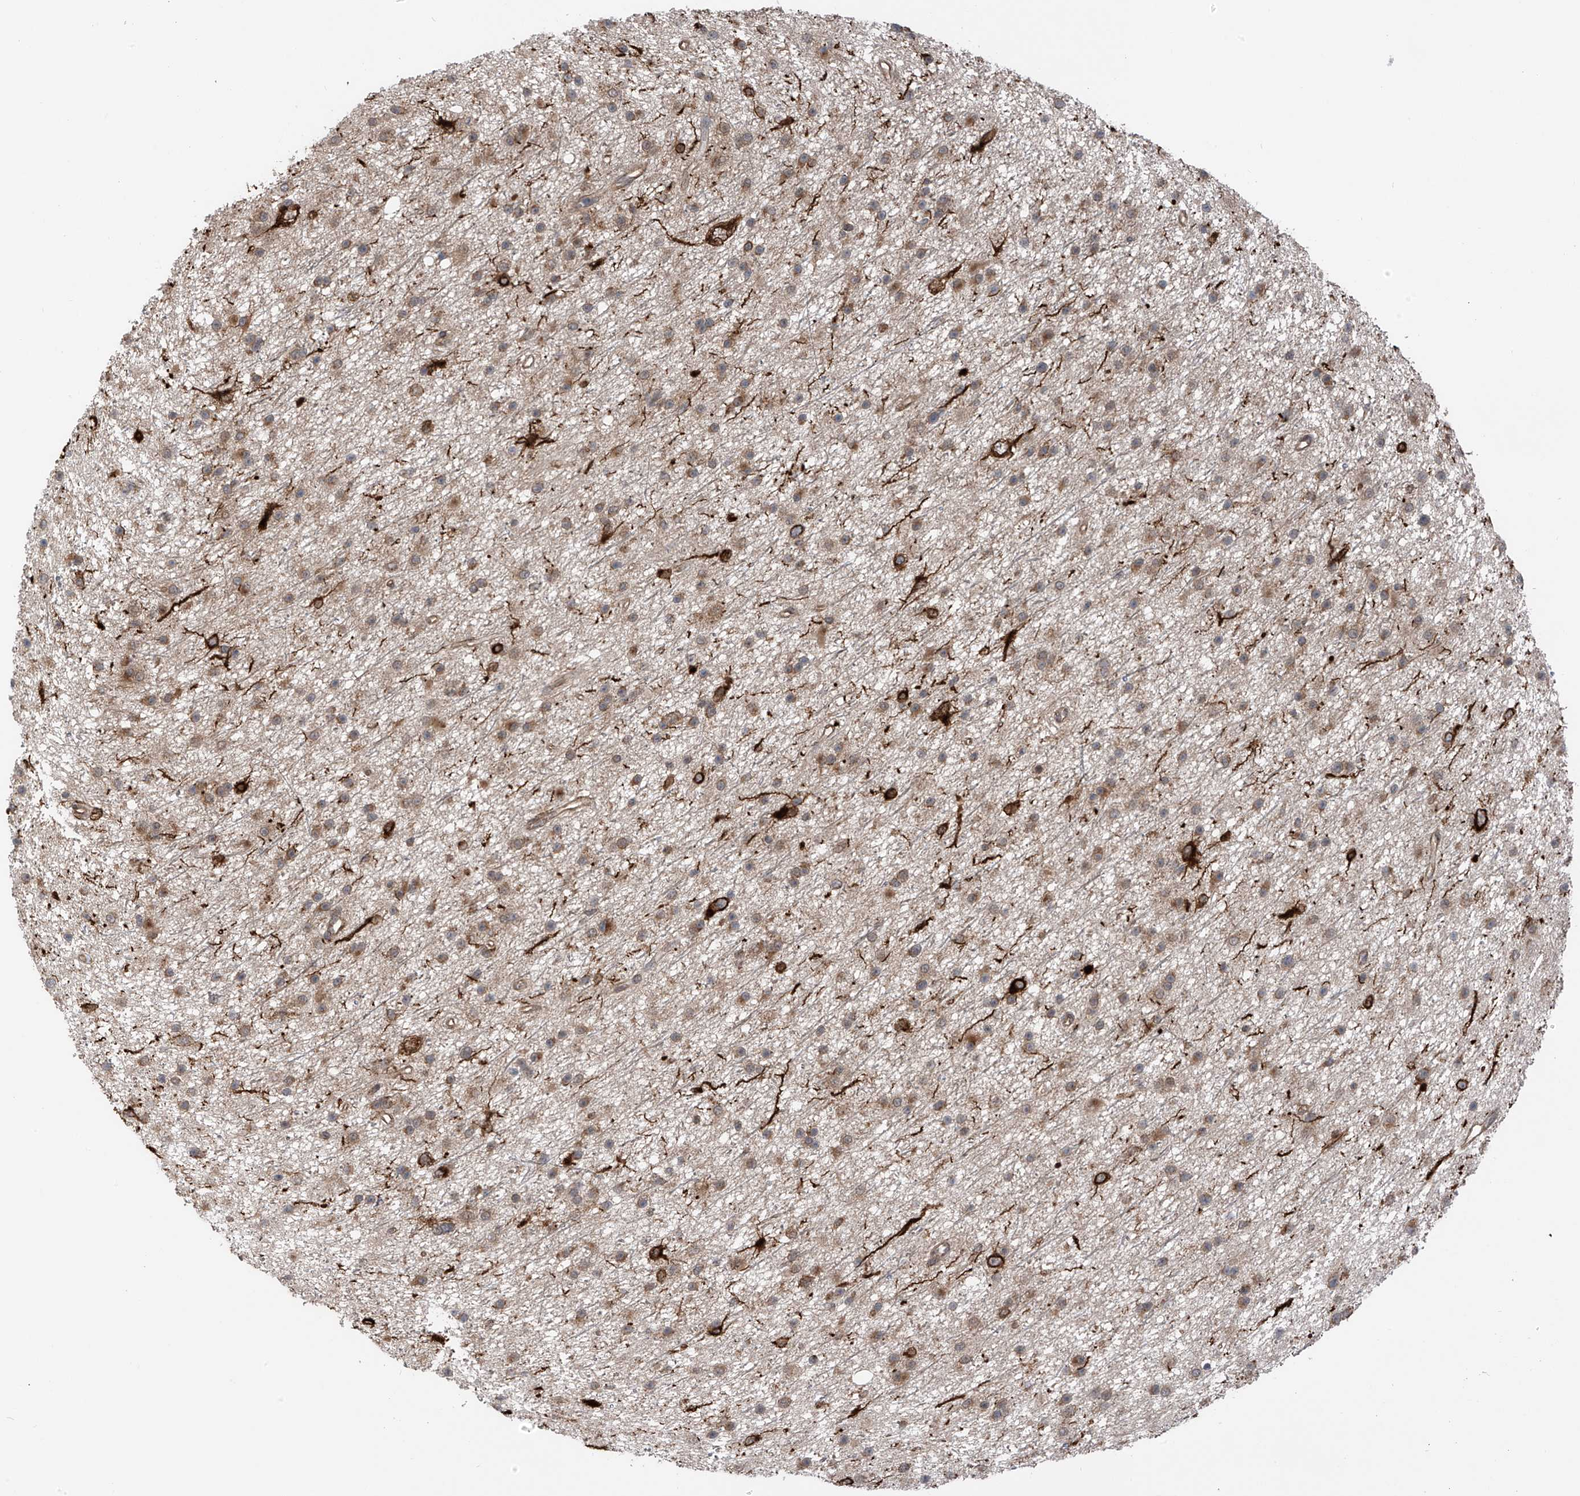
{"staining": {"intensity": "moderate", "quantity": ">75%", "location": "cytoplasmic/membranous"}, "tissue": "glioma", "cell_type": "Tumor cells", "image_type": "cancer", "snomed": [{"axis": "morphology", "description": "Glioma, malignant, Low grade"}, {"axis": "topography", "description": "Cerebral cortex"}], "caption": "High-power microscopy captured an IHC photomicrograph of glioma, revealing moderate cytoplasmic/membranous expression in about >75% of tumor cells. (brown staining indicates protein expression, while blue staining denotes nuclei).", "gene": "ZNF189", "patient": {"sex": "female", "age": 39}}